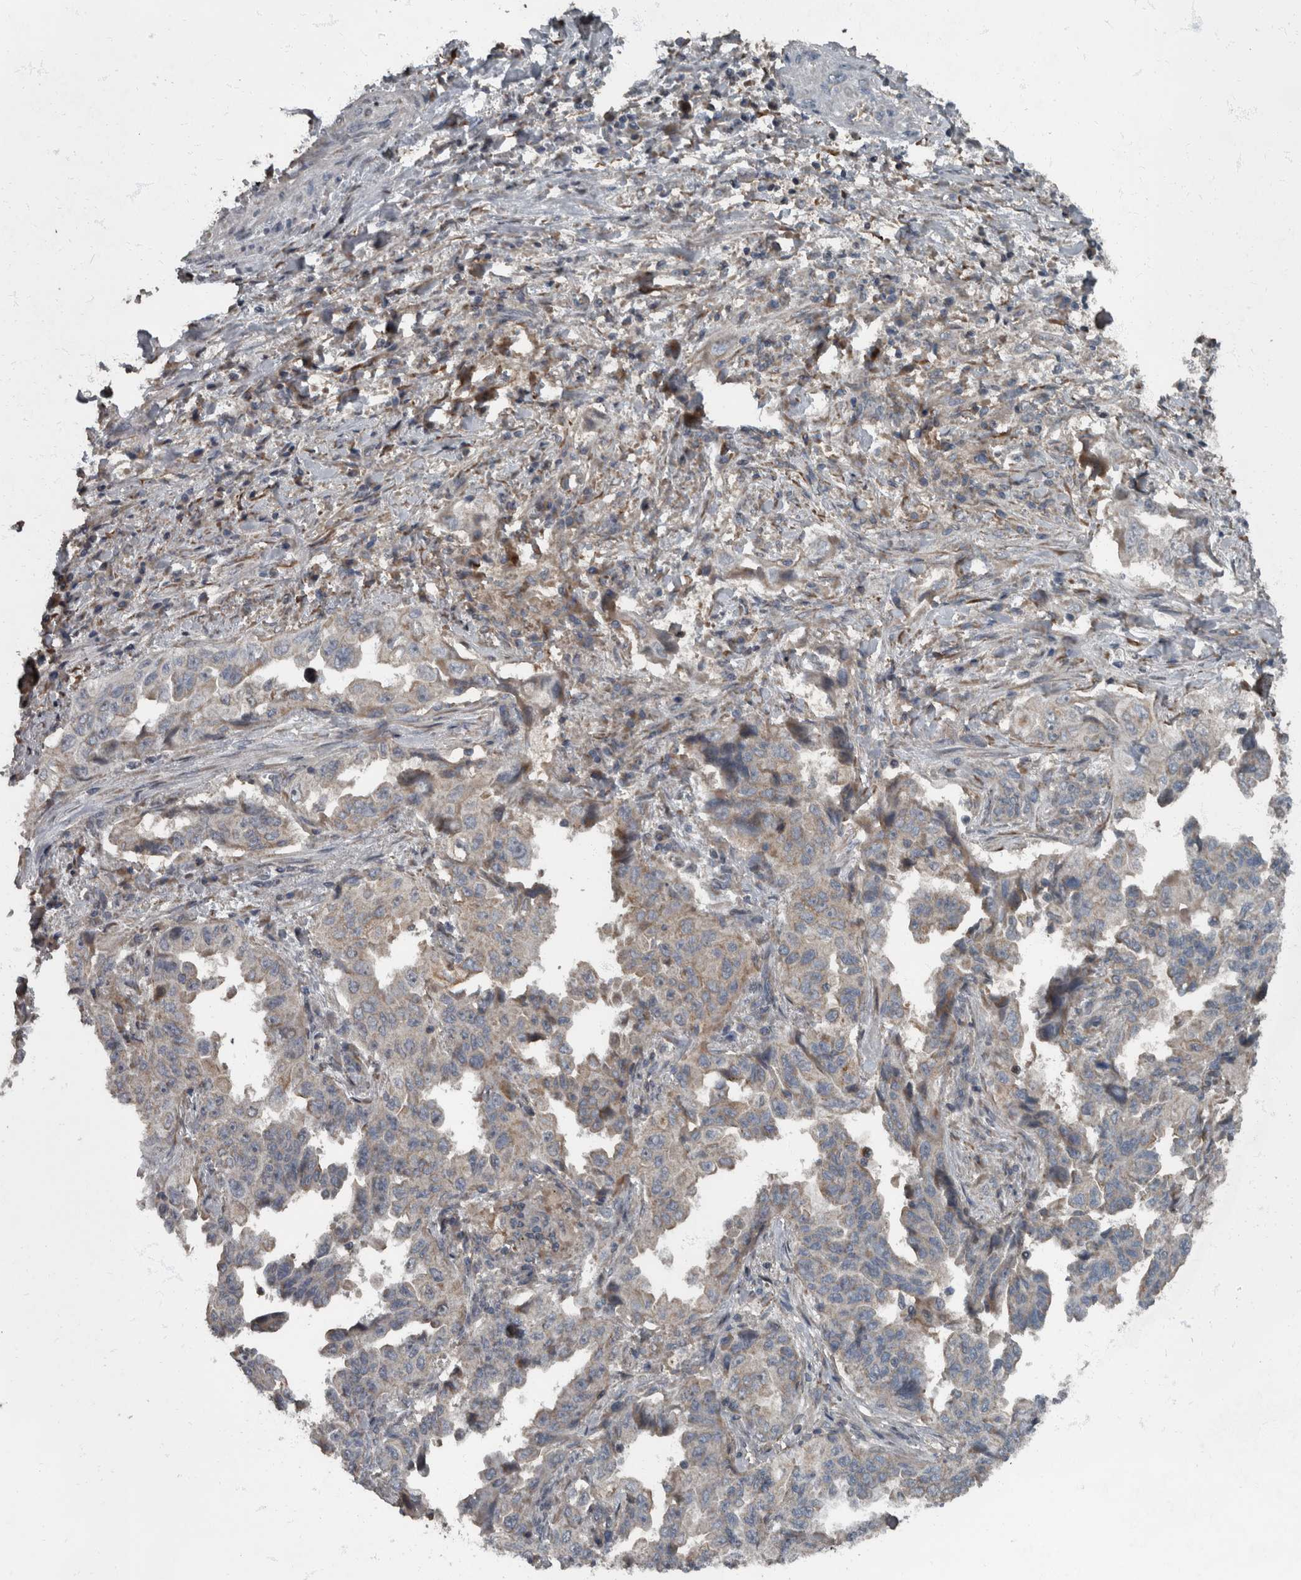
{"staining": {"intensity": "weak", "quantity": "<25%", "location": "cytoplasmic/membranous"}, "tissue": "lung cancer", "cell_type": "Tumor cells", "image_type": "cancer", "snomed": [{"axis": "morphology", "description": "Adenocarcinoma, NOS"}, {"axis": "topography", "description": "Lung"}], "caption": "IHC histopathology image of neoplastic tissue: lung adenocarcinoma stained with DAB demonstrates no significant protein expression in tumor cells. (Brightfield microscopy of DAB (3,3'-diaminobenzidine) immunohistochemistry (IHC) at high magnification).", "gene": "RABGGTB", "patient": {"sex": "female", "age": 51}}